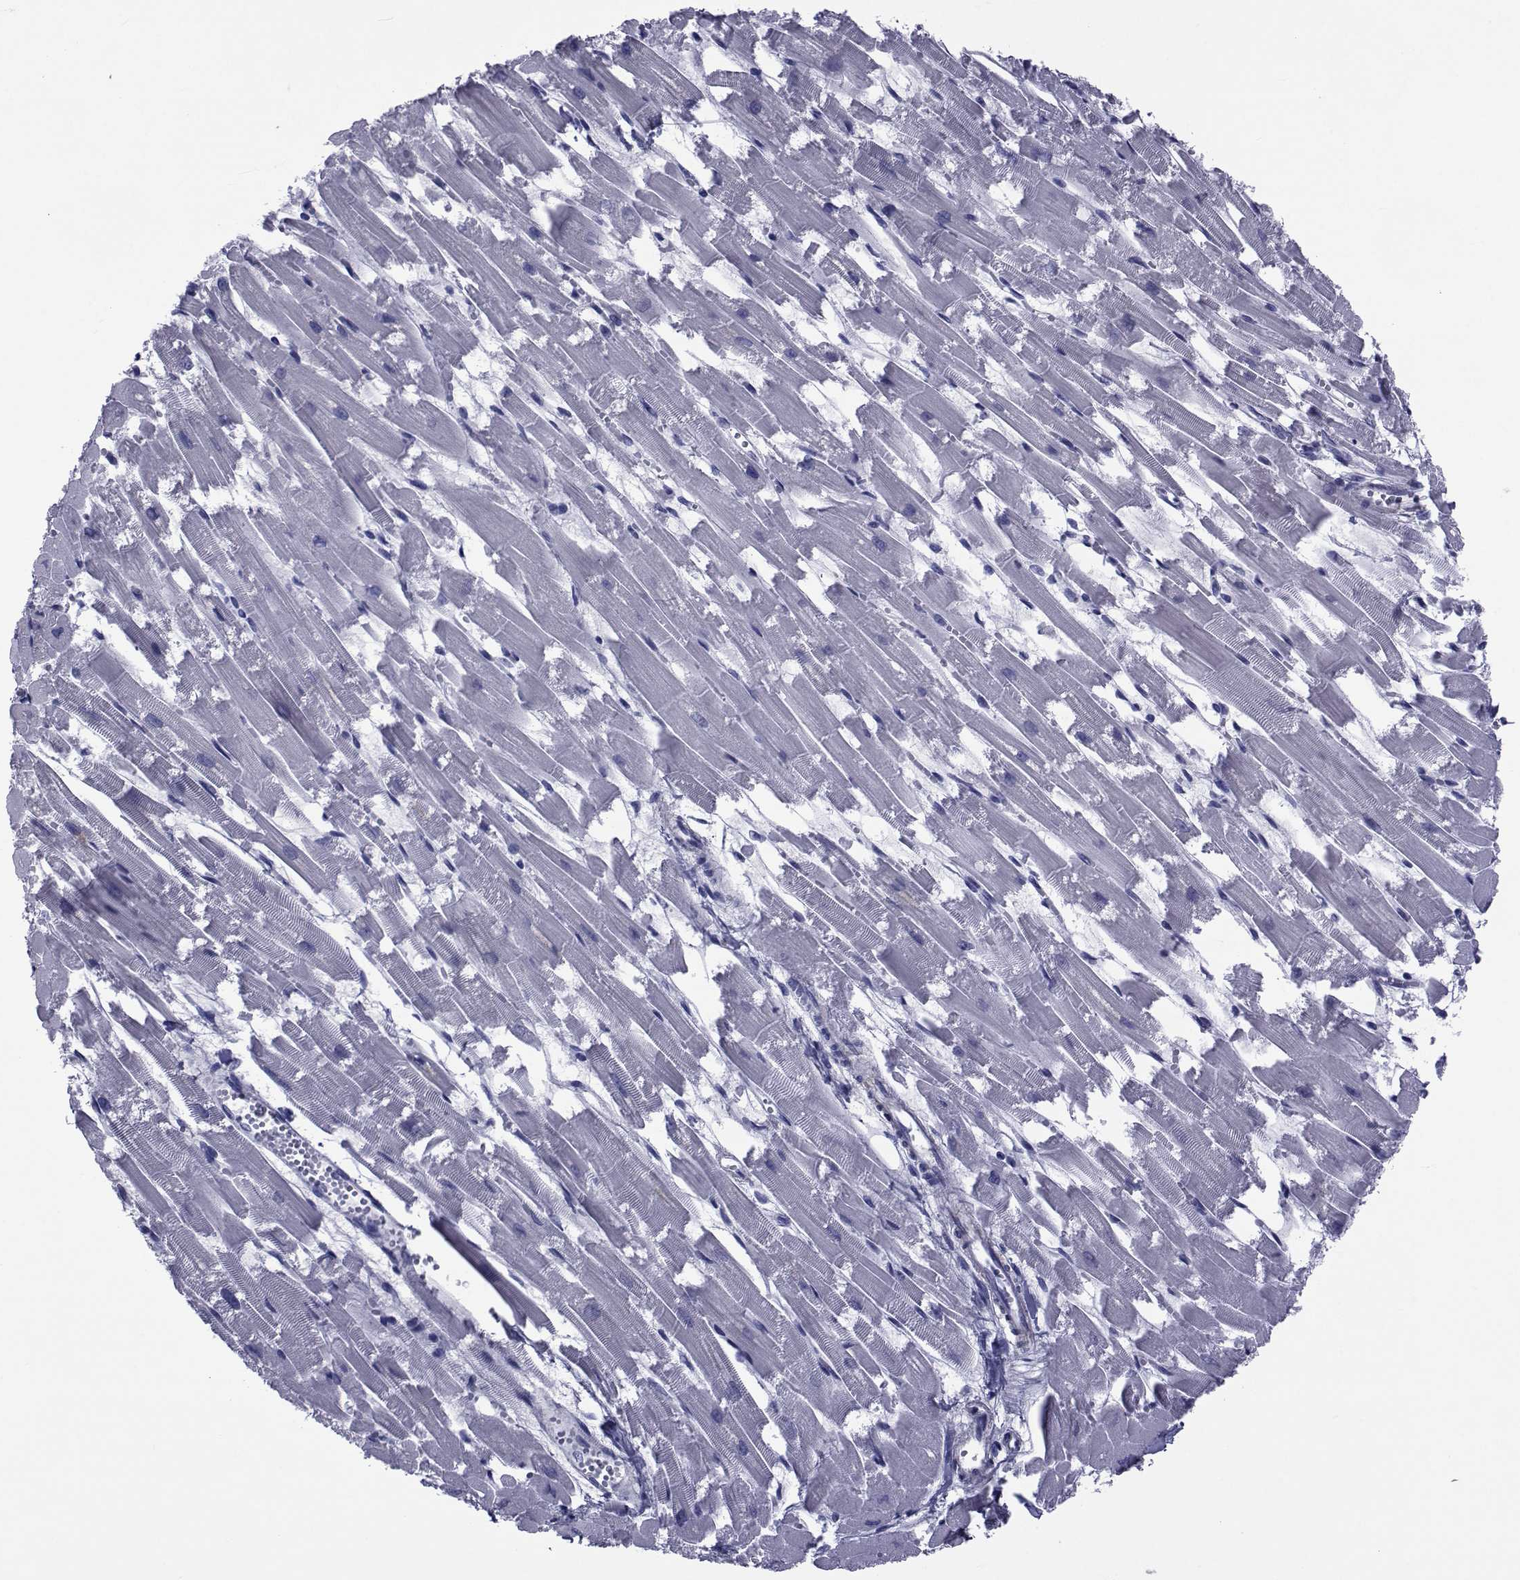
{"staining": {"intensity": "negative", "quantity": "none", "location": "none"}, "tissue": "heart muscle", "cell_type": "Cardiomyocytes", "image_type": "normal", "snomed": [{"axis": "morphology", "description": "Normal tissue, NOS"}, {"axis": "topography", "description": "Heart"}], "caption": "Immunohistochemistry micrograph of benign human heart muscle stained for a protein (brown), which exhibits no expression in cardiomyocytes.", "gene": "GKAP1", "patient": {"sex": "female", "age": 52}}